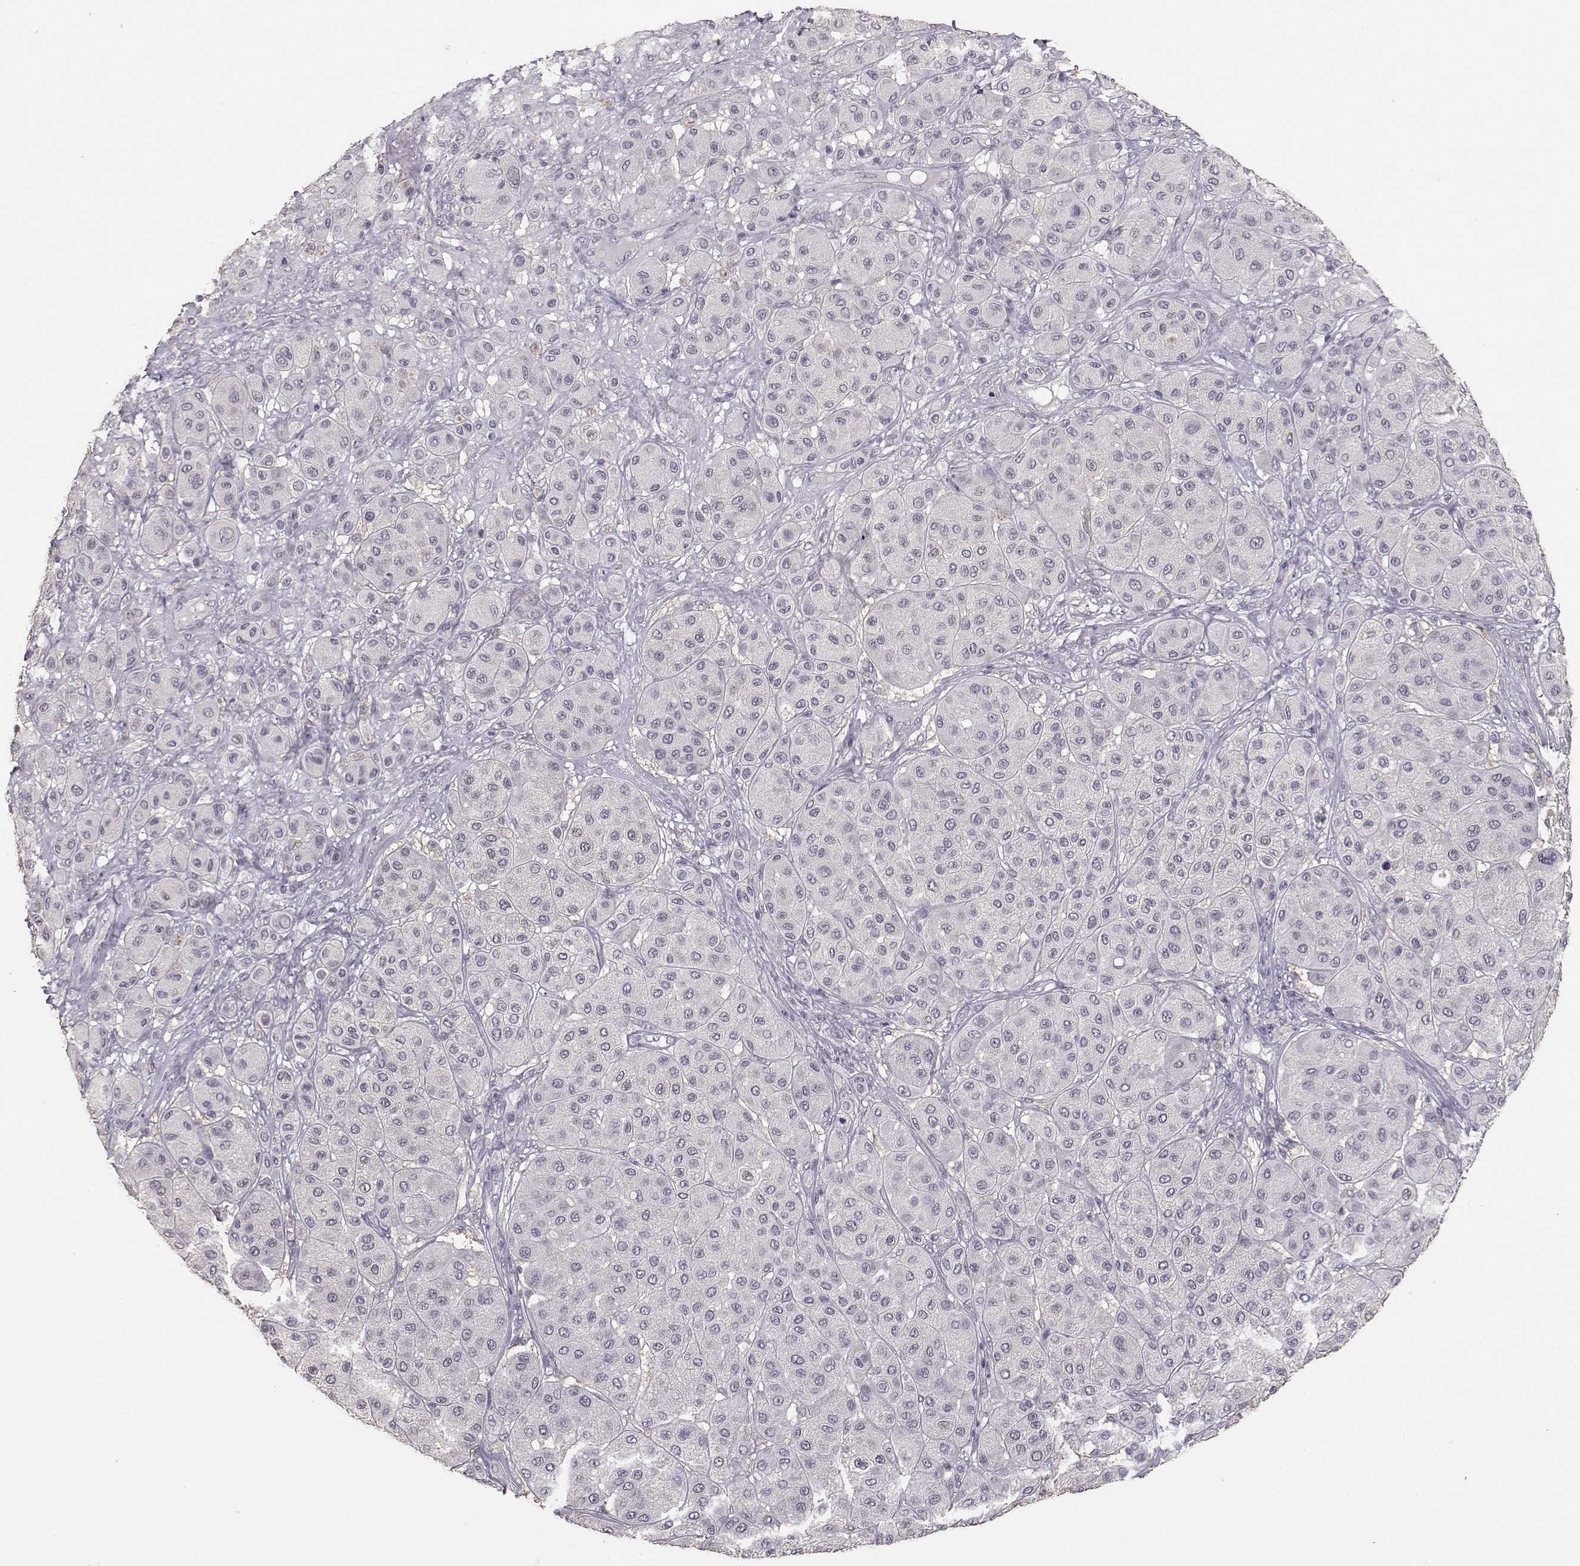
{"staining": {"intensity": "negative", "quantity": "none", "location": "none"}, "tissue": "melanoma", "cell_type": "Tumor cells", "image_type": "cancer", "snomed": [{"axis": "morphology", "description": "Malignant melanoma, Metastatic site"}, {"axis": "topography", "description": "Smooth muscle"}], "caption": "This is a micrograph of IHC staining of melanoma, which shows no expression in tumor cells.", "gene": "UROC1", "patient": {"sex": "male", "age": 41}}